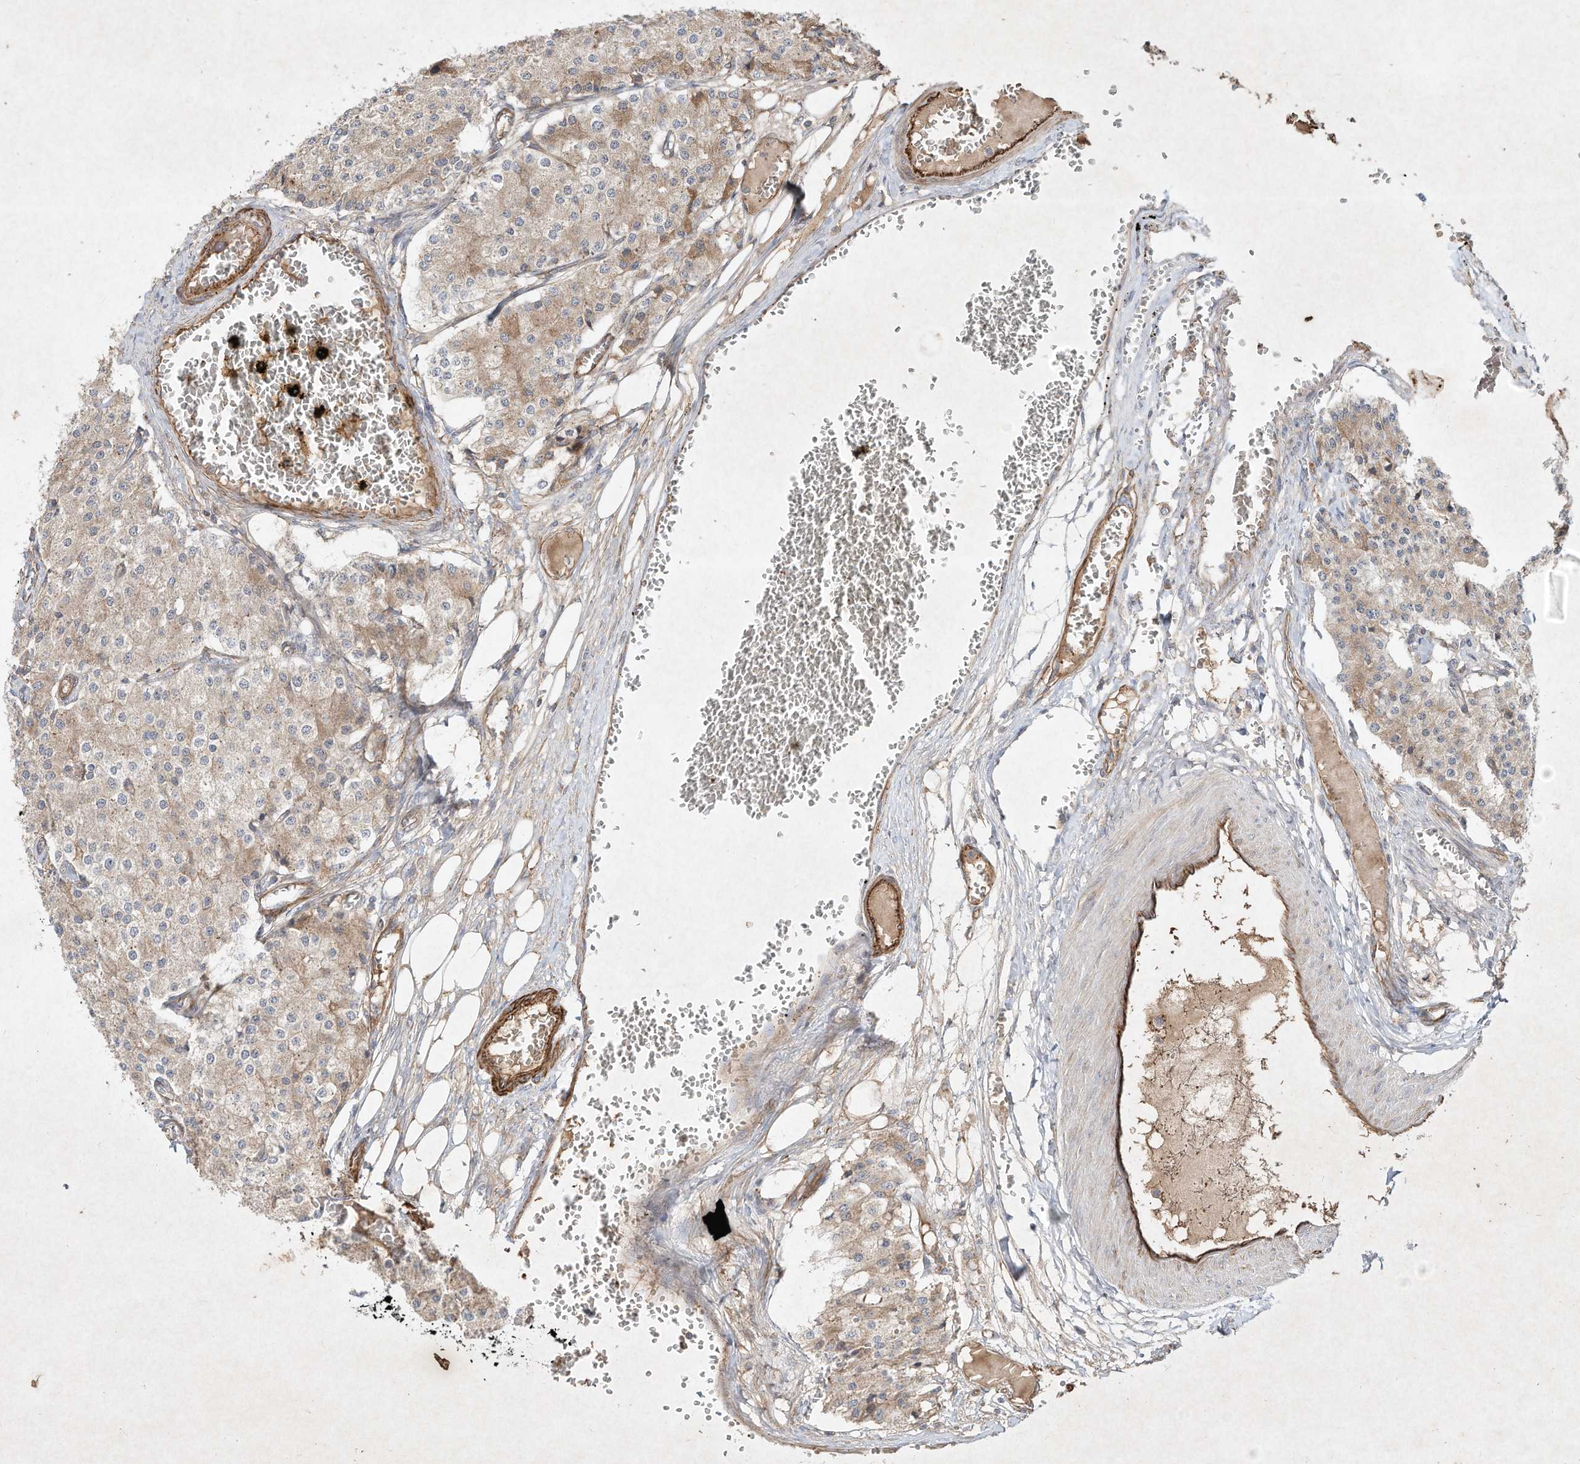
{"staining": {"intensity": "weak", "quantity": ">75%", "location": "cytoplasmic/membranous"}, "tissue": "carcinoid", "cell_type": "Tumor cells", "image_type": "cancer", "snomed": [{"axis": "morphology", "description": "Carcinoid, malignant, NOS"}, {"axis": "topography", "description": "Colon"}], "caption": "The immunohistochemical stain highlights weak cytoplasmic/membranous staining in tumor cells of carcinoid tissue. The protein is stained brown, and the nuclei are stained in blue (DAB IHC with brightfield microscopy, high magnification).", "gene": "HTR5A", "patient": {"sex": "female", "age": 52}}